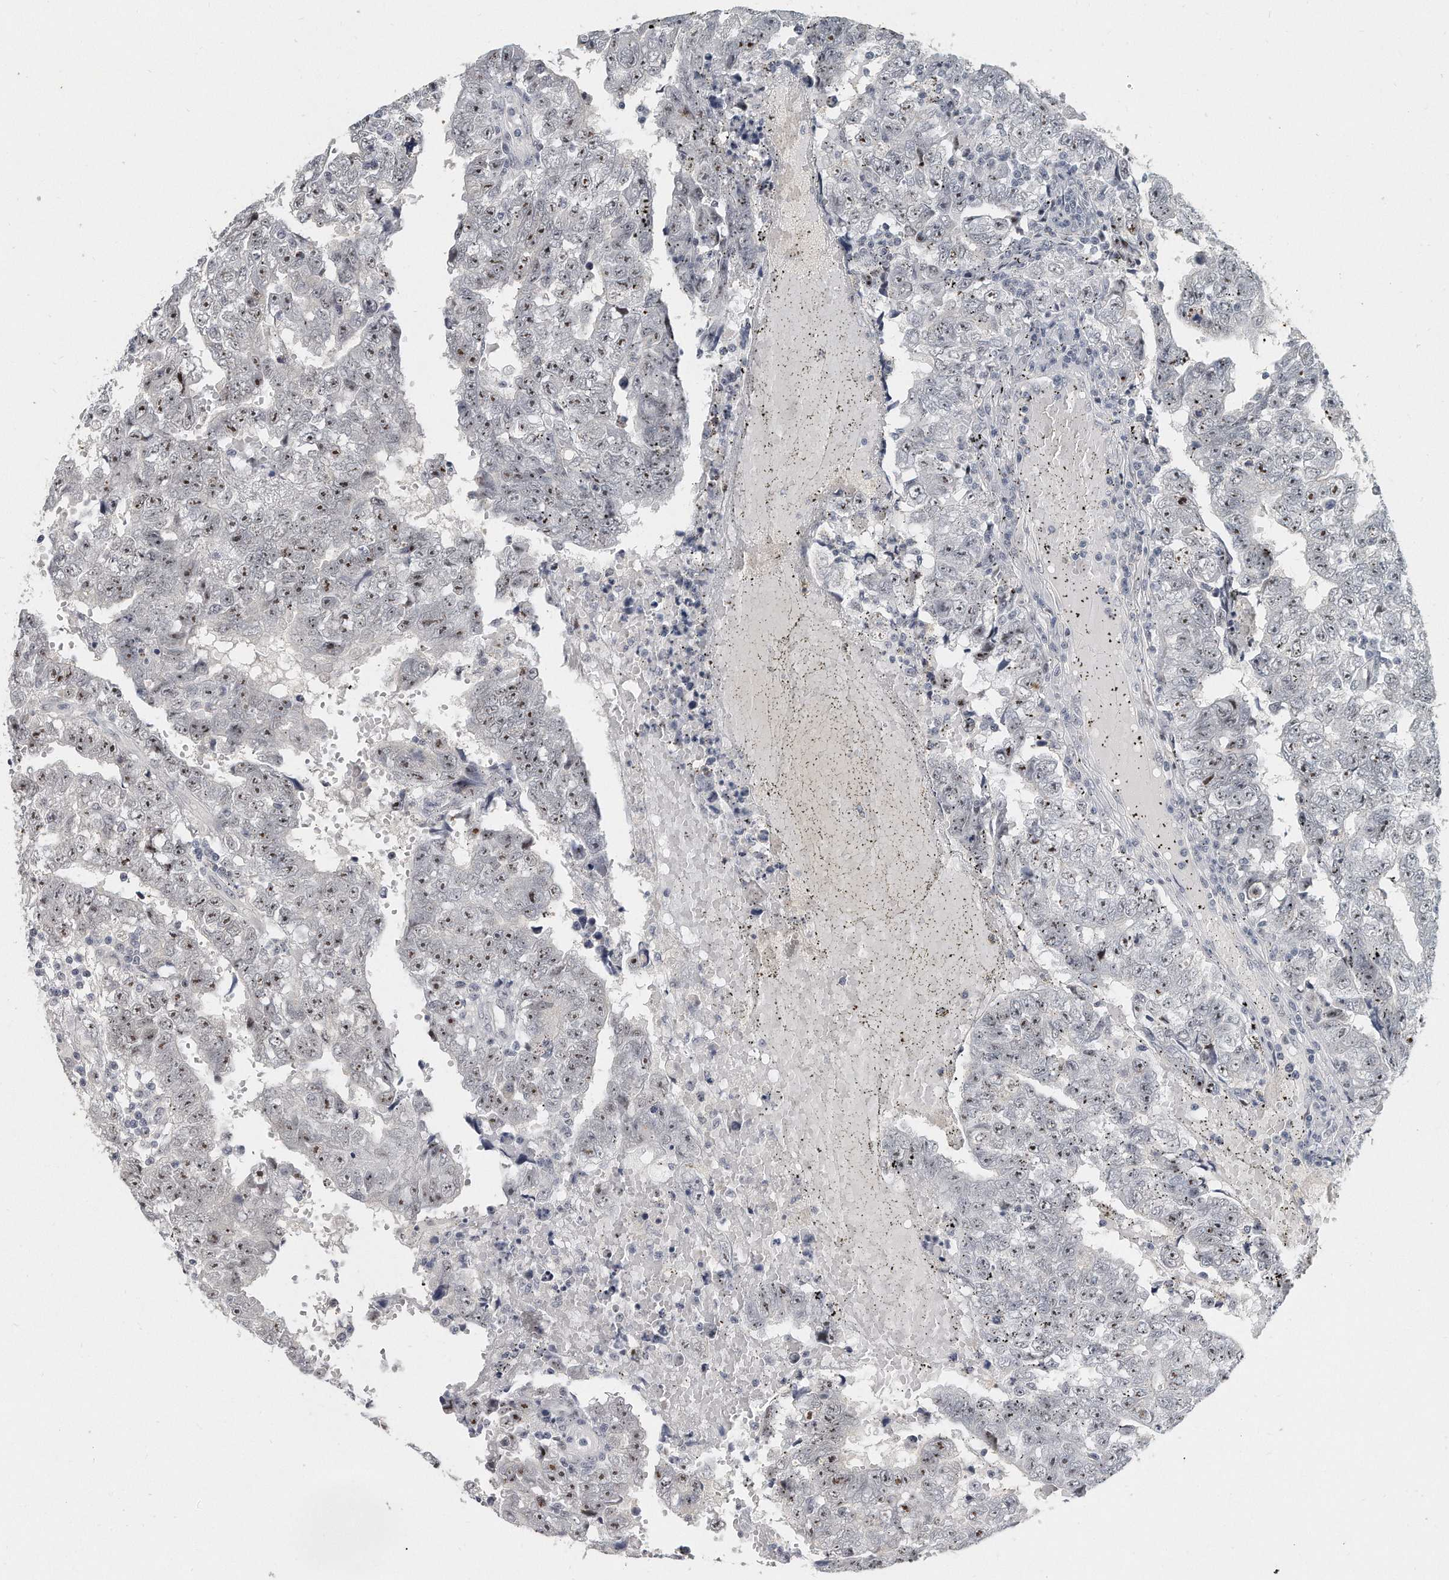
{"staining": {"intensity": "moderate", "quantity": "25%-75%", "location": "nuclear"}, "tissue": "testis cancer", "cell_type": "Tumor cells", "image_type": "cancer", "snomed": [{"axis": "morphology", "description": "Carcinoma, Embryonal, NOS"}, {"axis": "topography", "description": "Testis"}], "caption": "Immunohistochemistry (IHC) (DAB) staining of human embryonal carcinoma (testis) demonstrates moderate nuclear protein staining in about 25%-75% of tumor cells.", "gene": "TFCP2L1", "patient": {"sex": "male", "age": 25}}